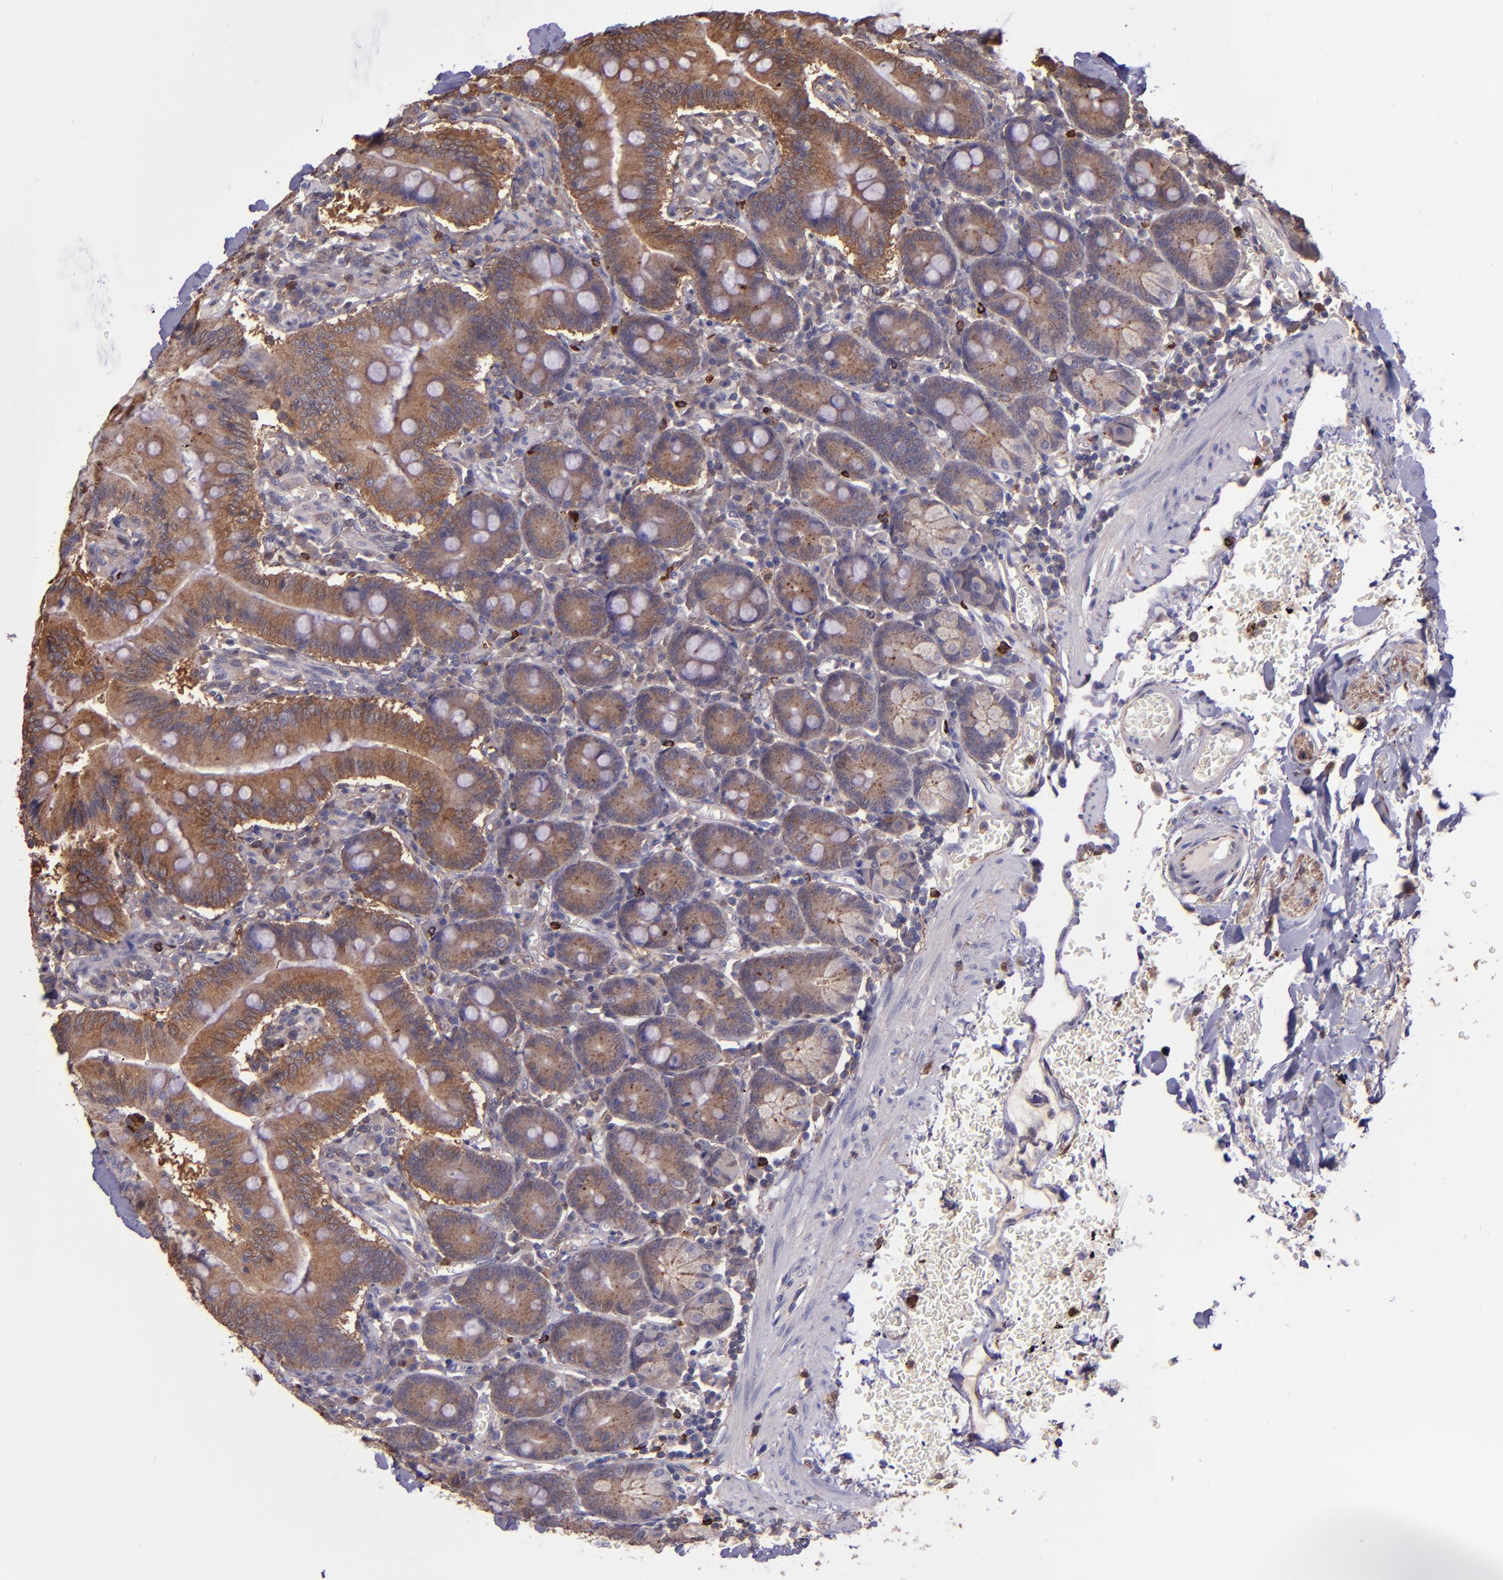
{"staining": {"intensity": "moderate", "quantity": ">75%", "location": "cytoplasmic/membranous"}, "tissue": "small intestine", "cell_type": "Glandular cells", "image_type": "normal", "snomed": [{"axis": "morphology", "description": "Normal tissue, NOS"}, {"axis": "topography", "description": "Small intestine"}], "caption": "DAB immunohistochemical staining of benign small intestine exhibits moderate cytoplasmic/membranous protein expression in approximately >75% of glandular cells.", "gene": "WASH6P", "patient": {"sex": "male", "age": 71}}